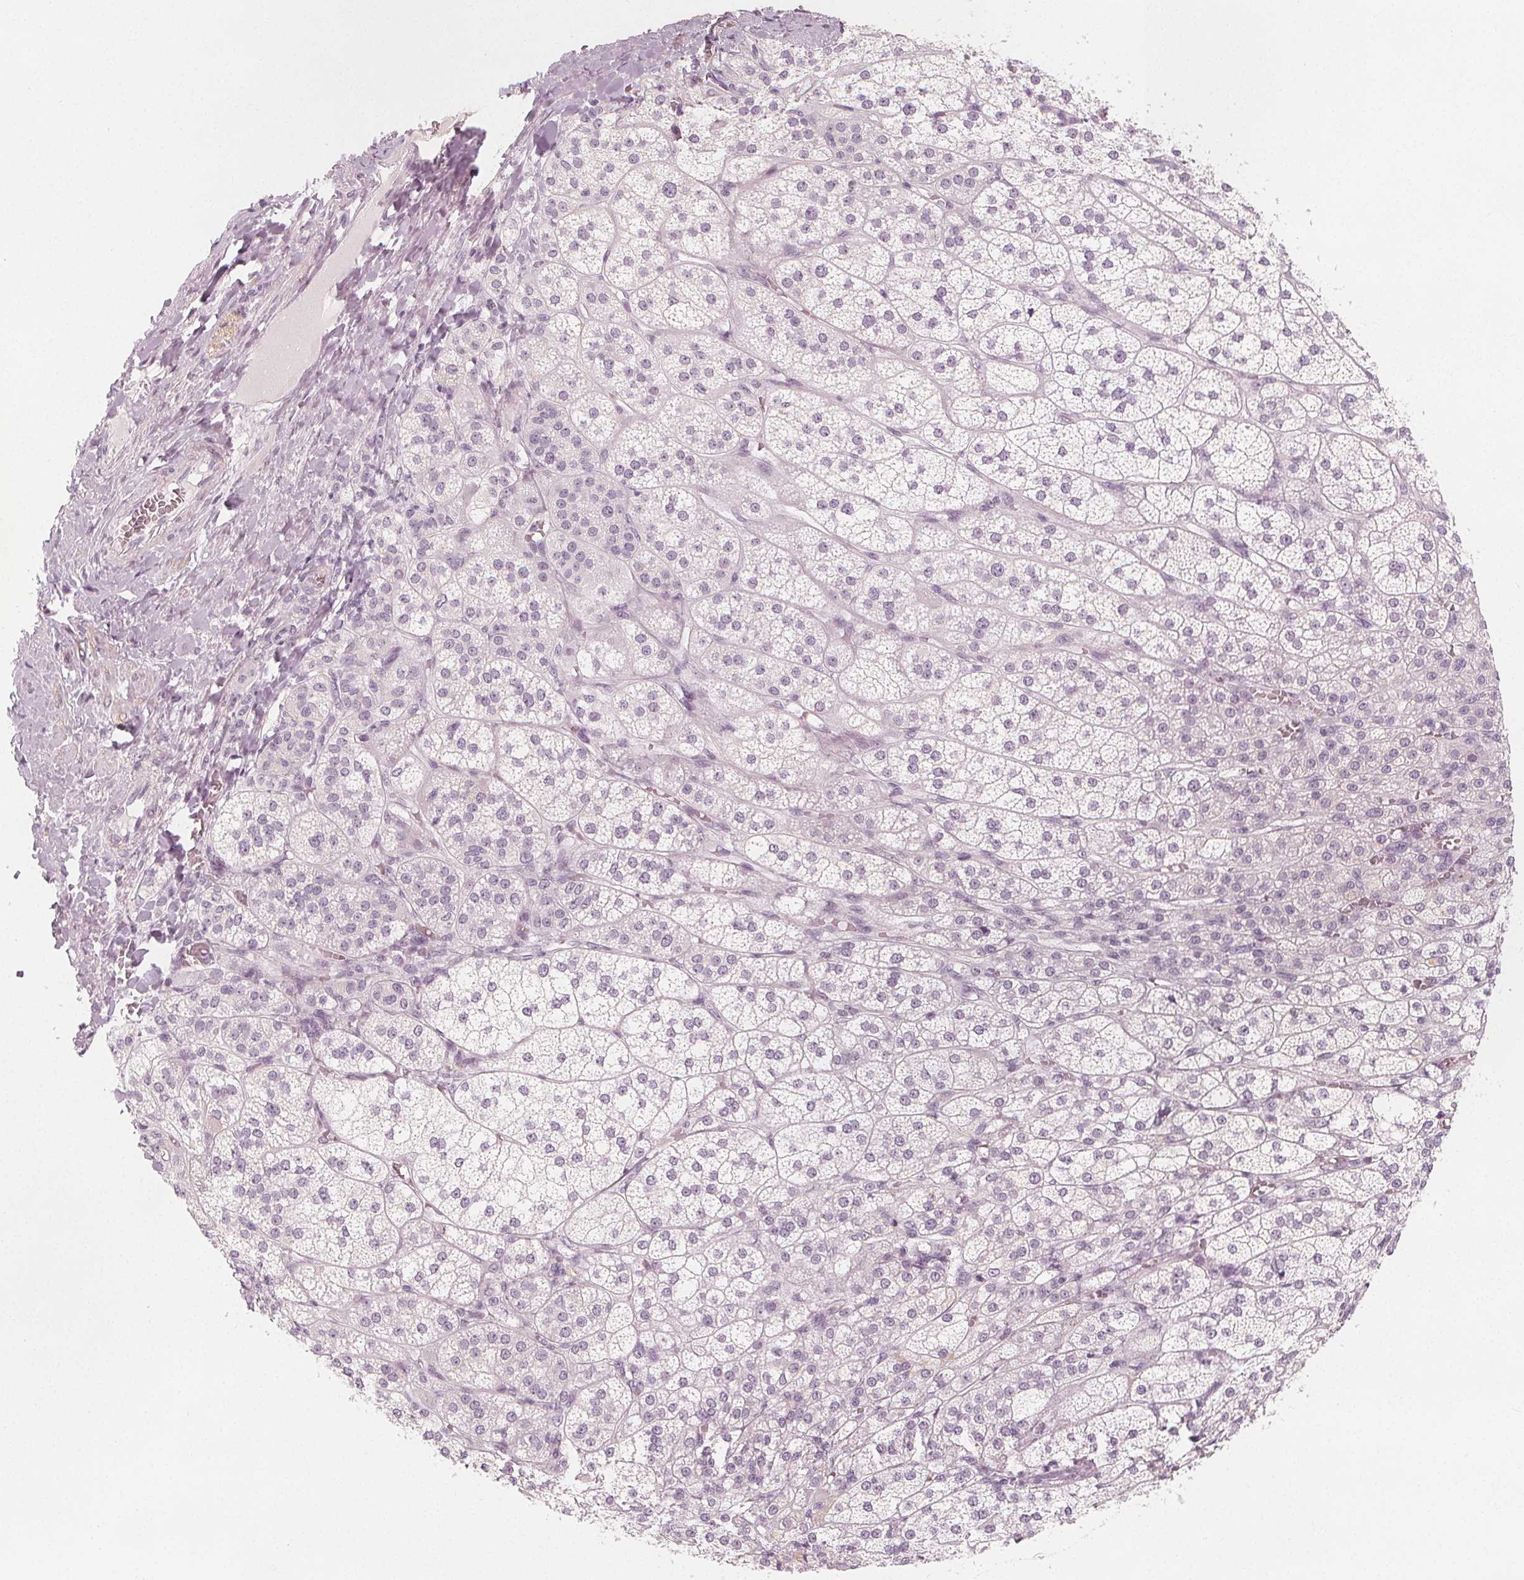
{"staining": {"intensity": "negative", "quantity": "none", "location": "none"}, "tissue": "adrenal gland", "cell_type": "Glandular cells", "image_type": "normal", "snomed": [{"axis": "morphology", "description": "Normal tissue, NOS"}, {"axis": "topography", "description": "Adrenal gland"}], "caption": "Glandular cells show no significant staining in normal adrenal gland. Brightfield microscopy of immunohistochemistry stained with DAB (3,3'-diaminobenzidine) (brown) and hematoxylin (blue), captured at high magnification.", "gene": "MAP1A", "patient": {"sex": "female", "age": 60}}